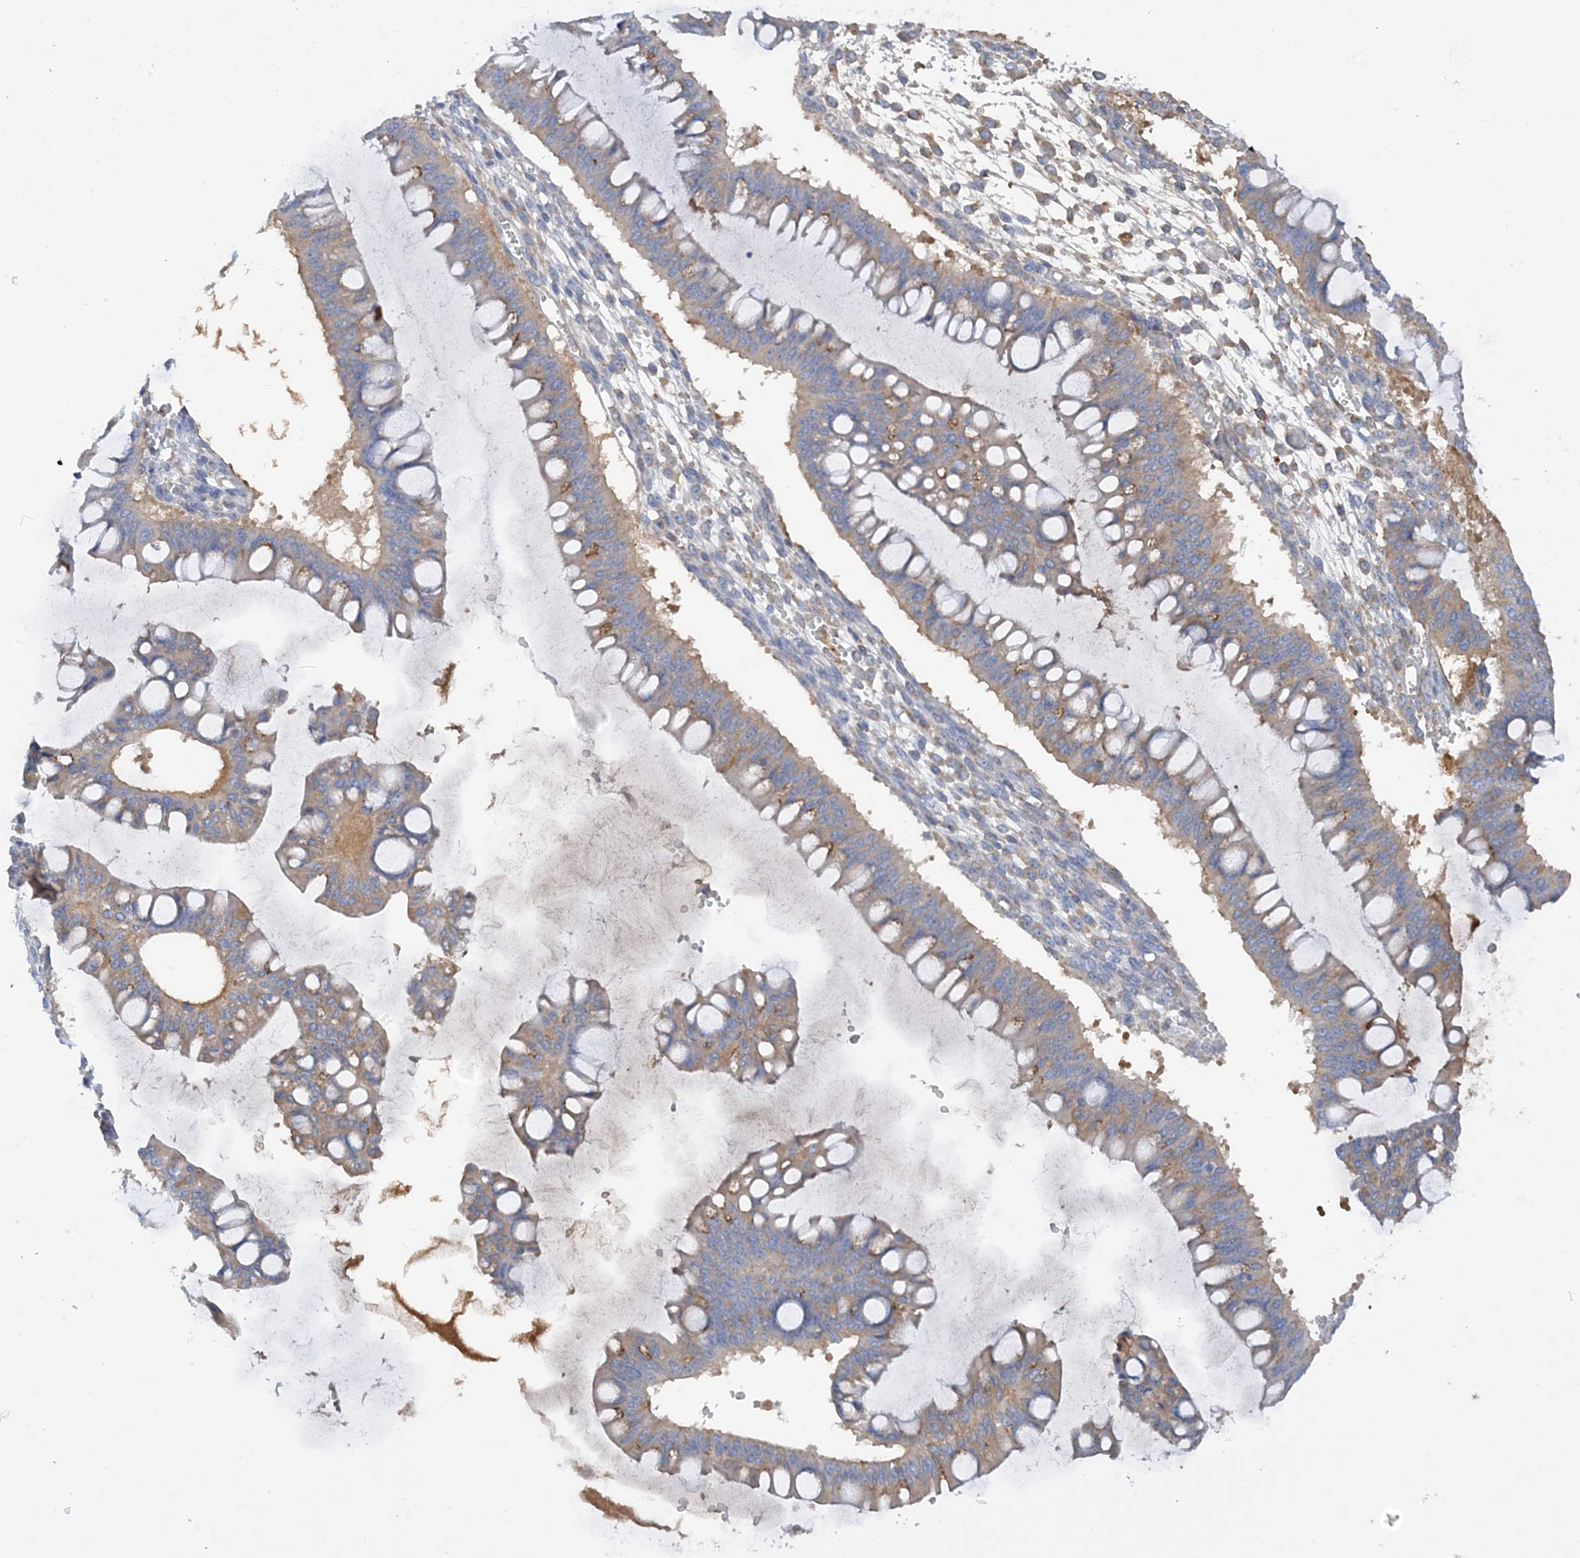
{"staining": {"intensity": "weak", "quantity": ">75%", "location": "cytoplasmic/membranous"}, "tissue": "ovarian cancer", "cell_type": "Tumor cells", "image_type": "cancer", "snomed": [{"axis": "morphology", "description": "Cystadenocarcinoma, mucinous, NOS"}, {"axis": "topography", "description": "Ovary"}], "caption": "DAB immunohistochemical staining of human mucinous cystadenocarcinoma (ovarian) demonstrates weak cytoplasmic/membranous protein expression in about >75% of tumor cells. The protein is stained brown, and the nuclei are stained in blue (DAB IHC with brightfield microscopy, high magnification).", "gene": "SLC5A11", "patient": {"sex": "female", "age": 73}}